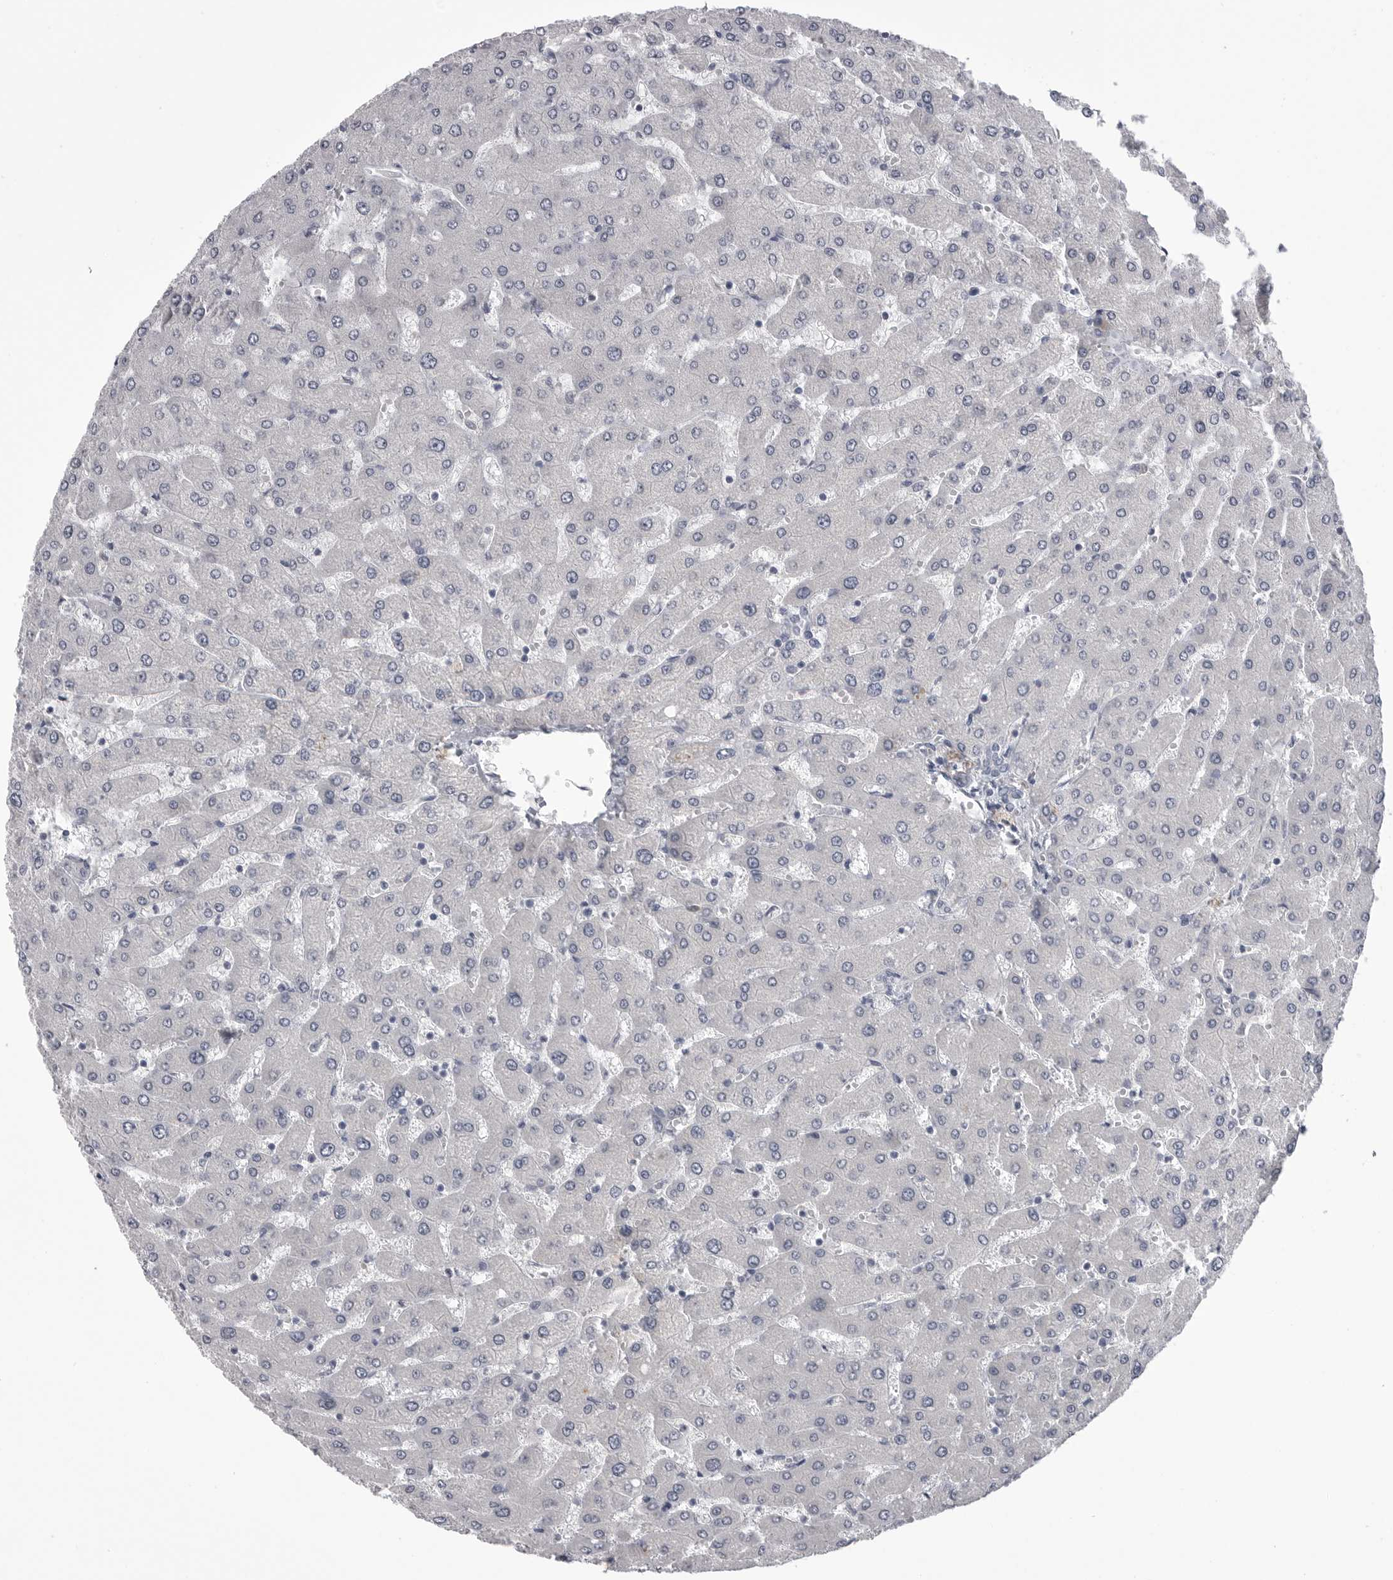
{"staining": {"intensity": "negative", "quantity": "none", "location": "none"}, "tissue": "liver", "cell_type": "Cholangiocytes", "image_type": "normal", "snomed": [{"axis": "morphology", "description": "Normal tissue, NOS"}, {"axis": "topography", "description": "Liver"}], "caption": "The micrograph exhibits no staining of cholangiocytes in unremarkable liver.", "gene": "FKBP2", "patient": {"sex": "male", "age": 55}}